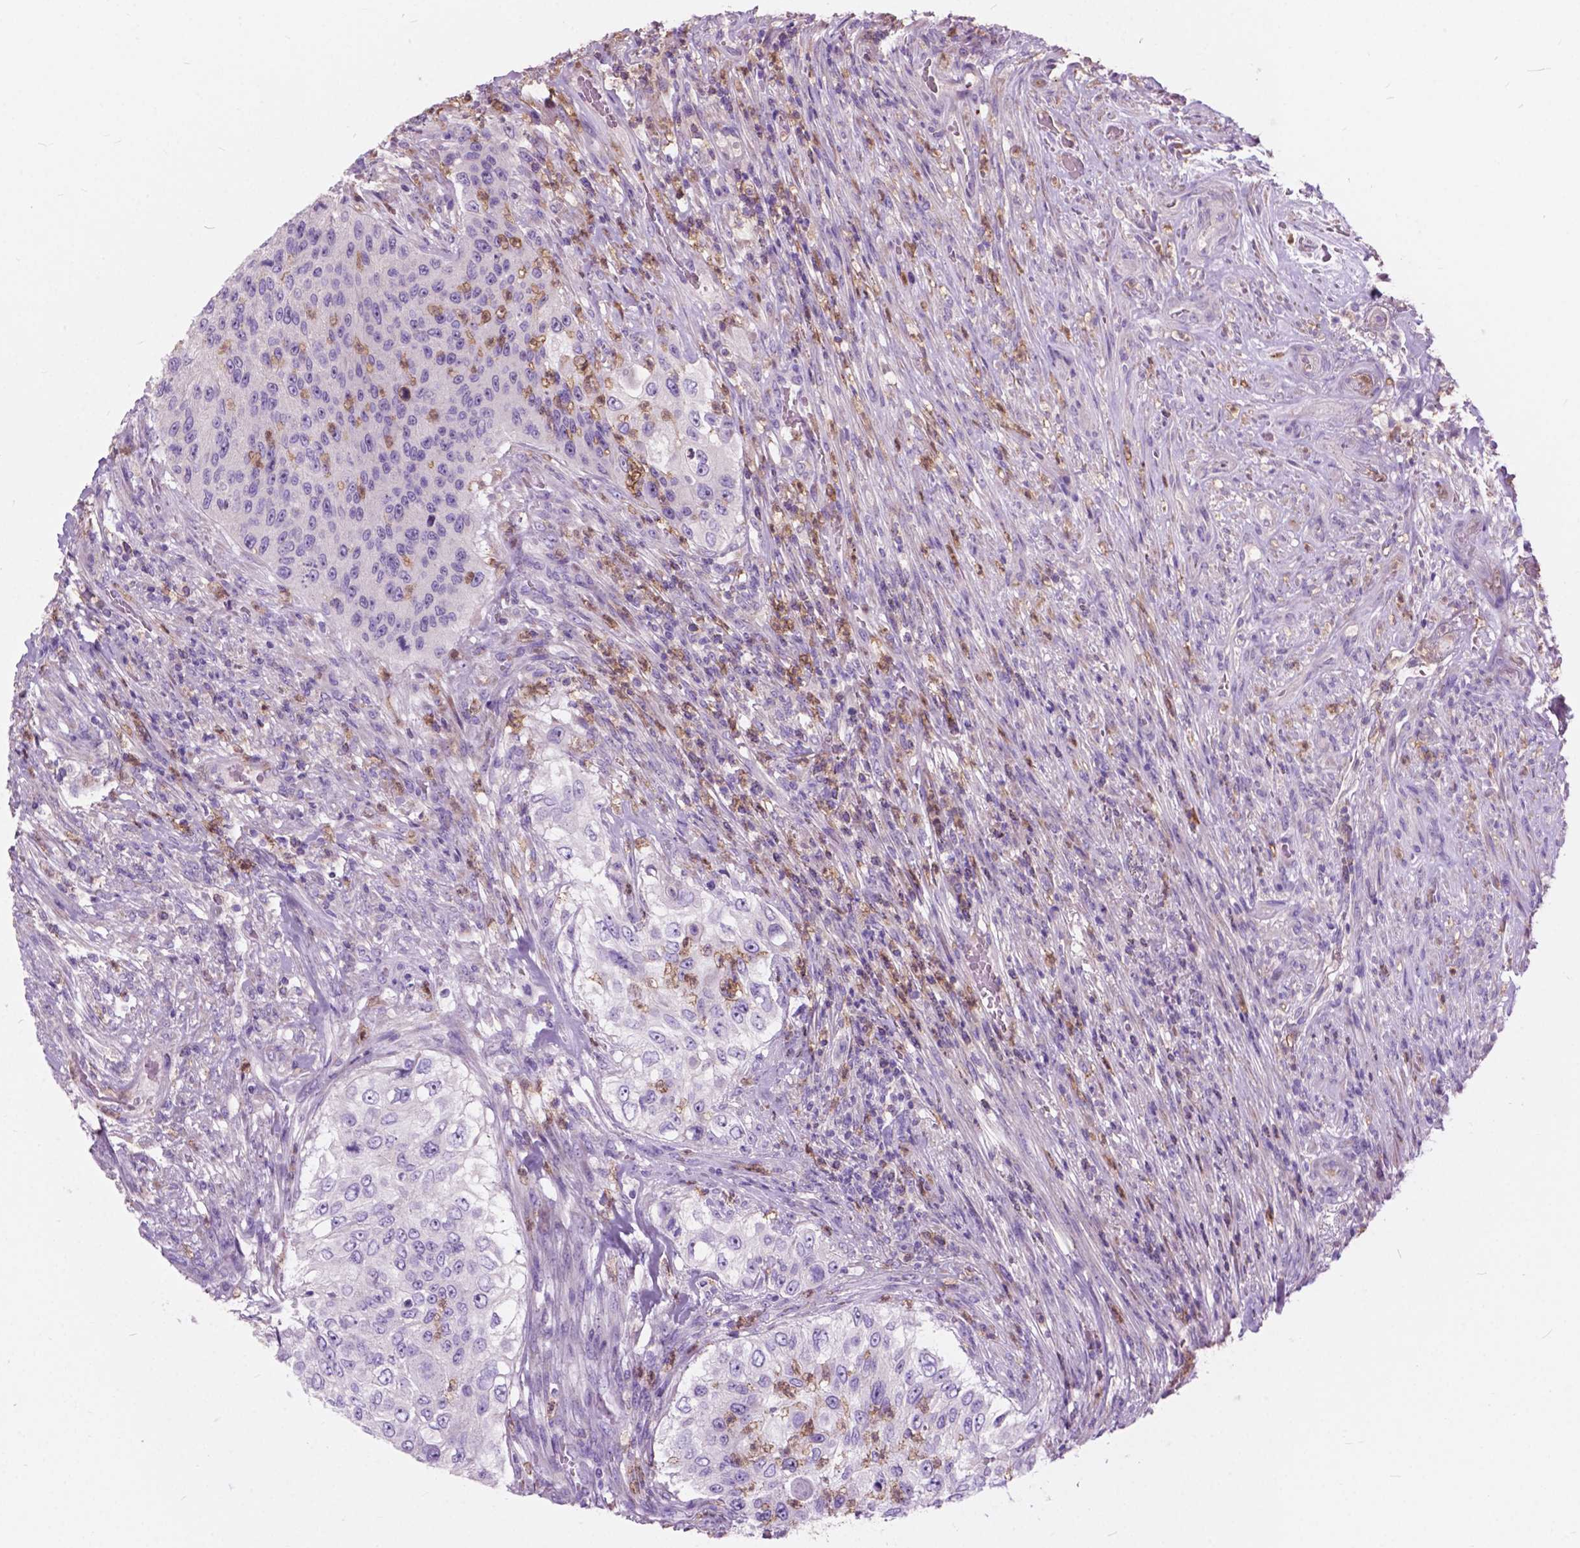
{"staining": {"intensity": "negative", "quantity": "none", "location": "none"}, "tissue": "urothelial cancer", "cell_type": "Tumor cells", "image_type": "cancer", "snomed": [{"axis": "morphology", "description": "Urothelial carcinoma, High grade"}, {"axis": "topography", "description": "Urinary bladder"}], "caption": "Immunohistochemical staining of human urothelial cancer reveals no significant staining in tumor cells. (DAB immunohistochemistry with hematoxylin counter stain).", "gene": "PRR35", "patient": {"sex": "female", "age": 60}}